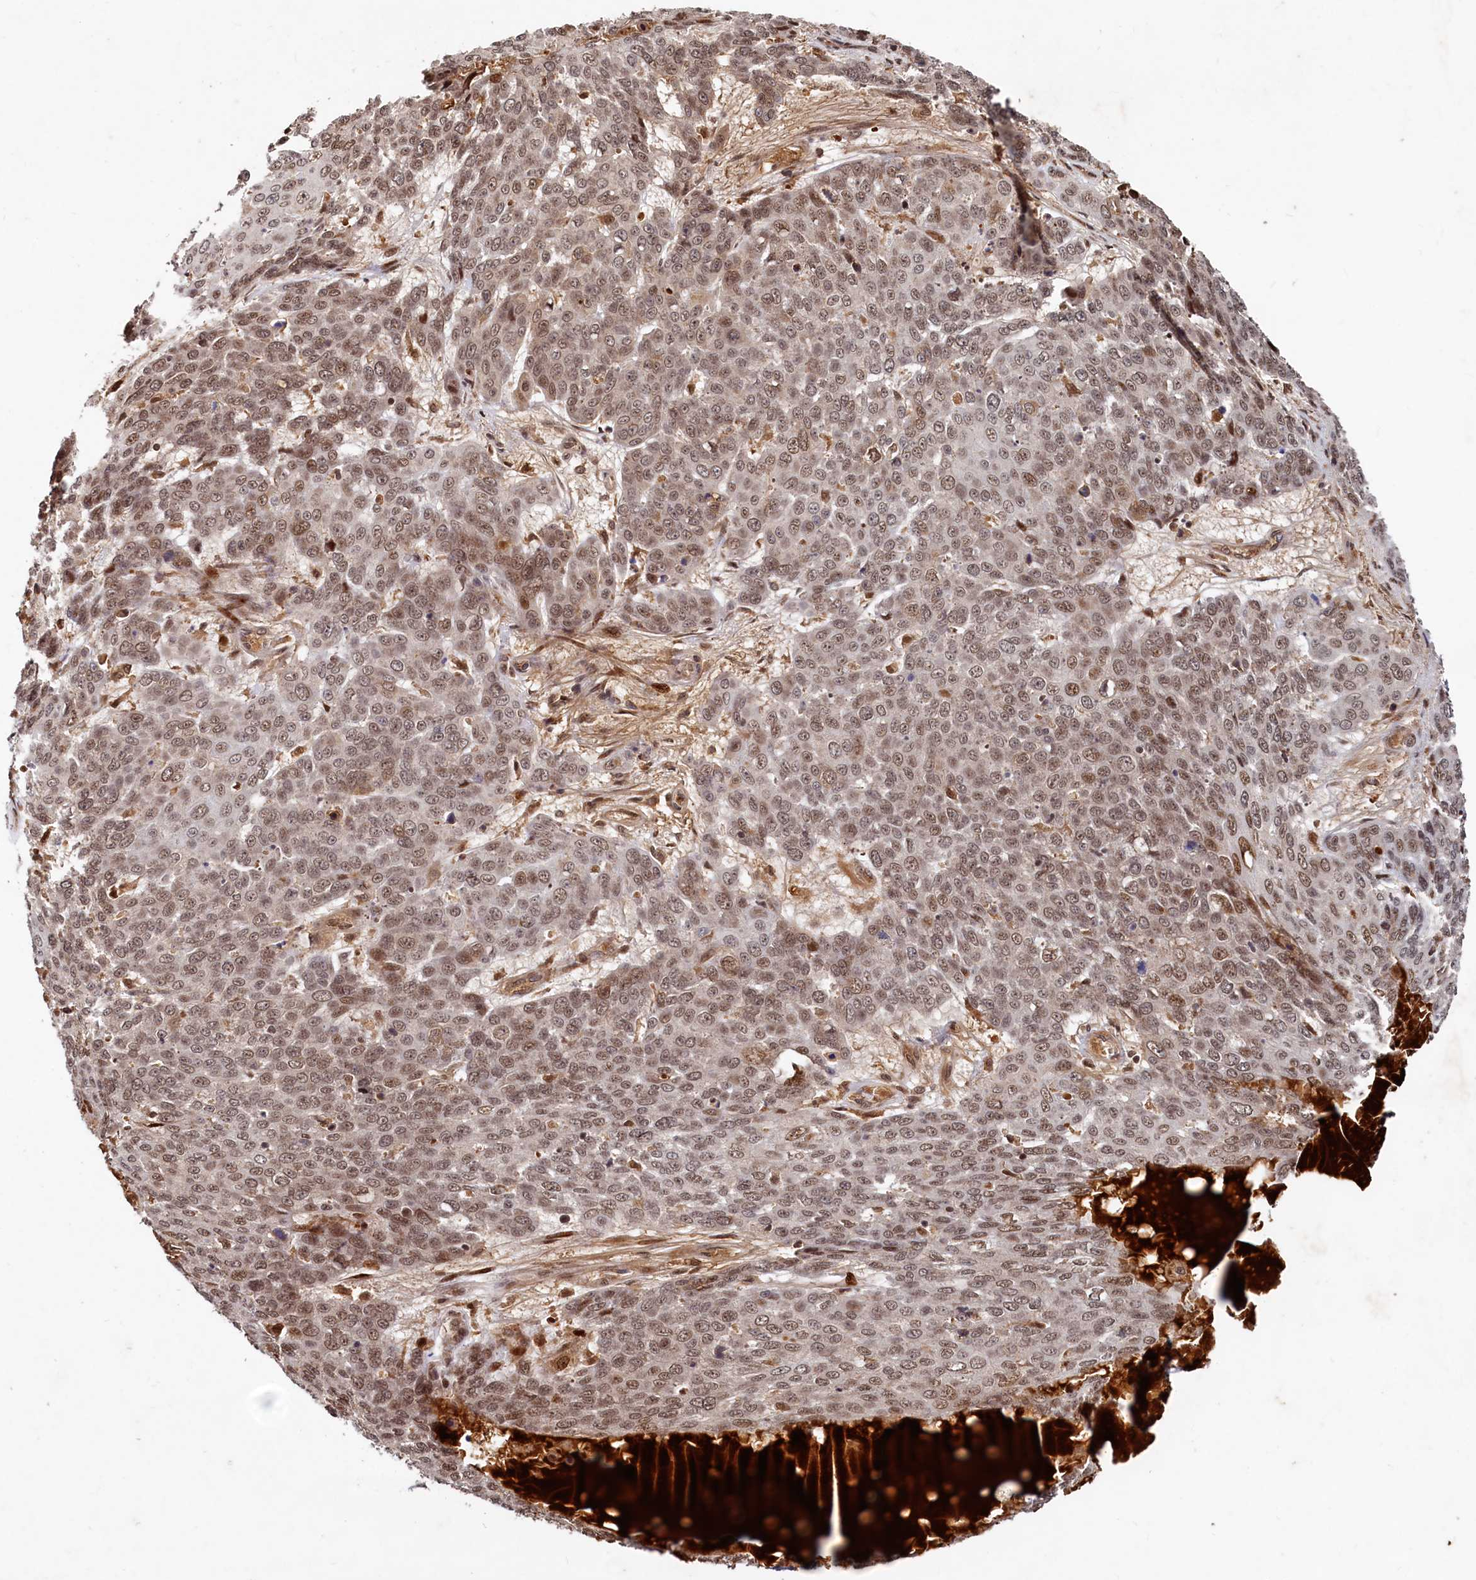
{"staining": {"intensity": "moderate", "quantity": ">75%", "location": "nuclear"}, "tissue": "skin cancer", "cell_type": "Tumor cells", "image_type": "cancer", "snomed": [{"axis": "morphology", "description": "Squamous cell carcinoma, NOS"}, {"axis": "topography", "description": "Skin"}], "caption": "Skin cancer (squamous cell carcinoma) stained with a protein marker shows moderate staining in tumor cells.", "gene": "TRAPPC4", "patient": {"sex": "male", "age": 71}}